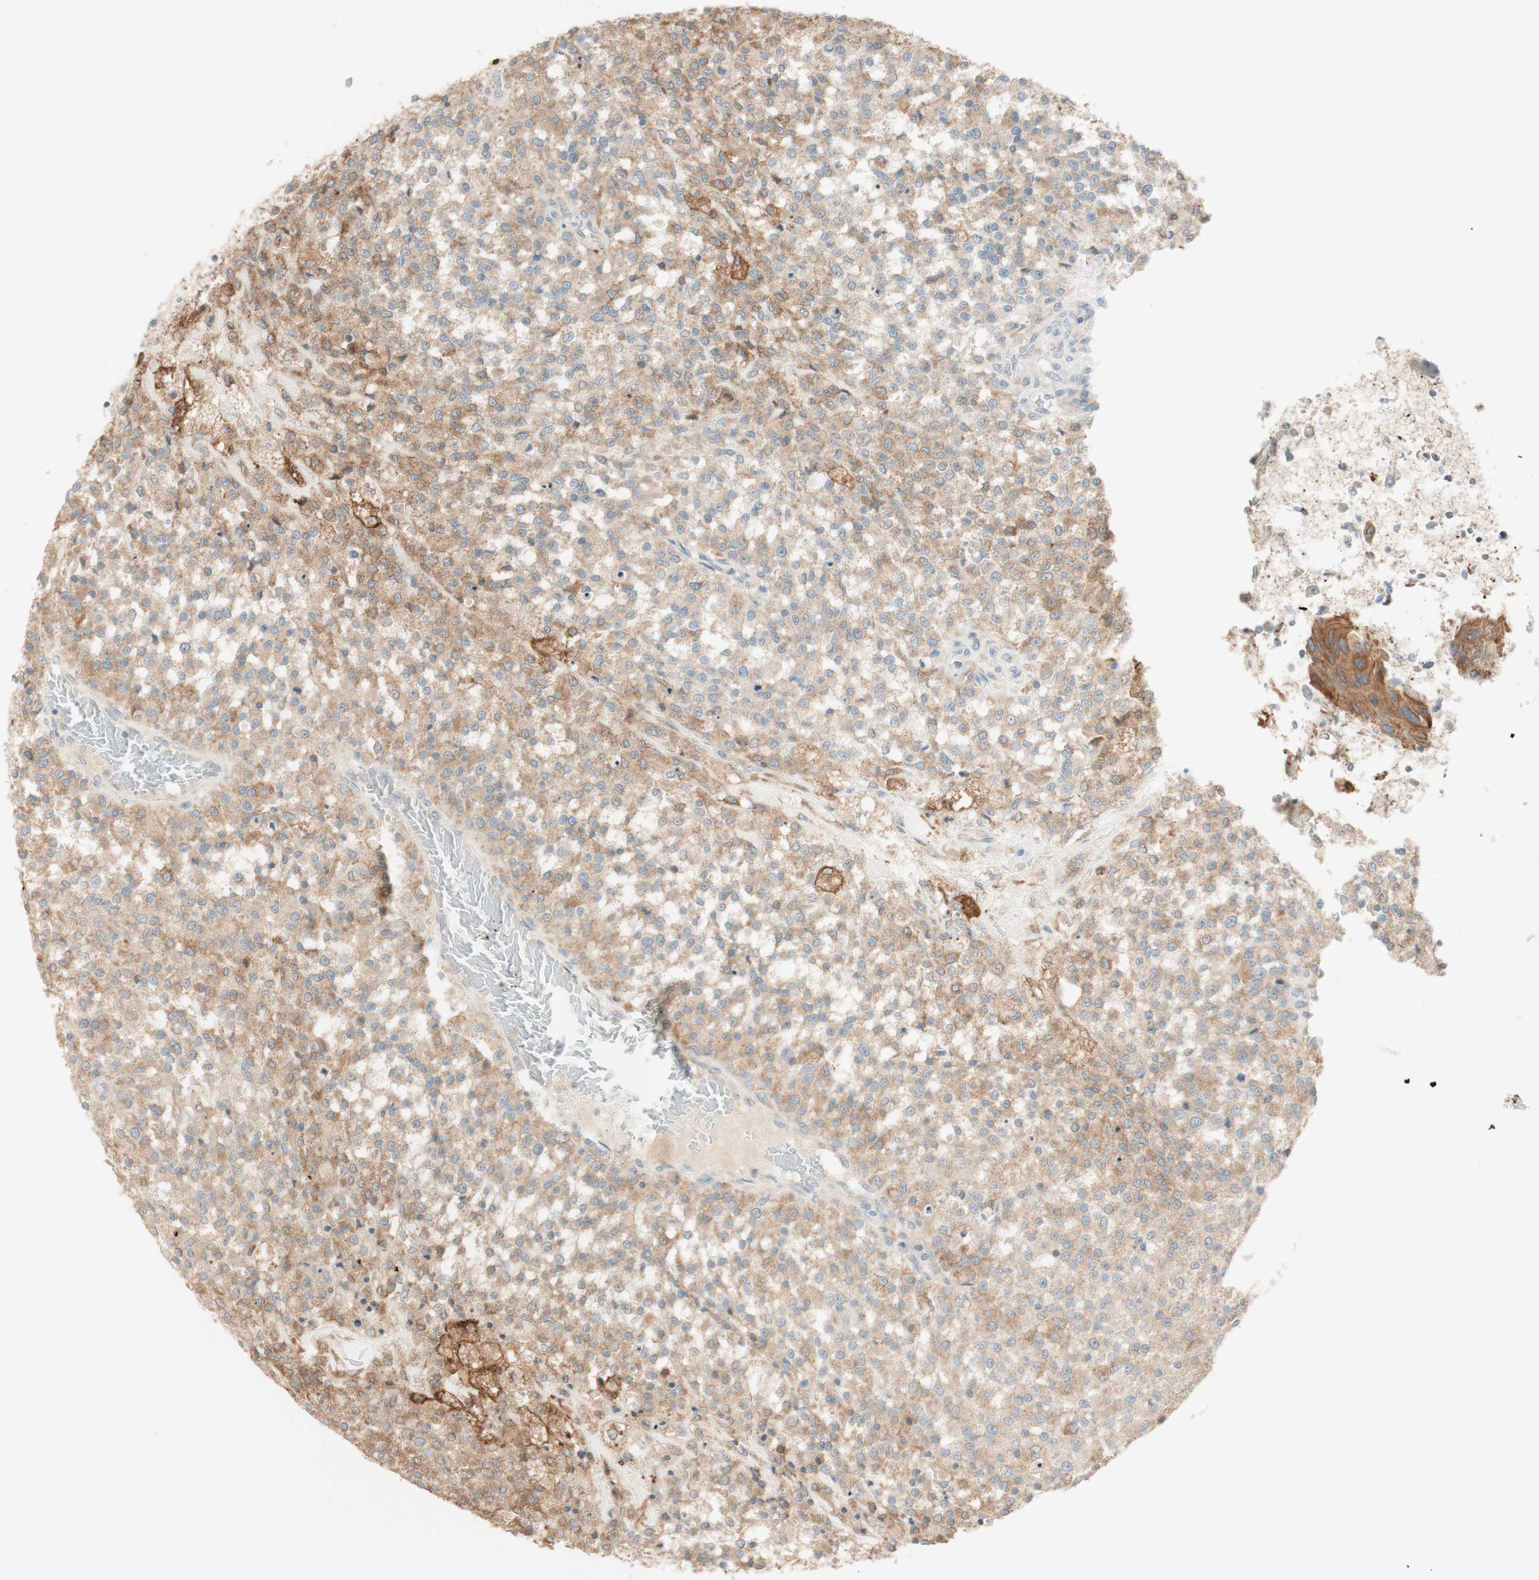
{"staining": {"intensity": "moderate", "quantity": ">75%", "location": "cytoplasmic/membranous"}, "tissue": "testis cancer", "cell_type": "Tumor cells", "image_type": "cancer", "snomed": [{"axis": "morphology", "description": "Seminoma, NOS"}, {"axis": "topography", "description": "Testis"}], "caption": "Immunohistochemical staining of testis cancer (seminoma) displays moderate cytoplasmic/membranous protein positivity in about >75% of tumor cells. The protein of interest is stained brown, and the nuclei are stained in blue (DAB (3,3'-diaminobenzidine) IHC with brightfield microscopy, high magnification).", "gene": "CLCN2", "patient": {"sex": "male", "age": 59}}